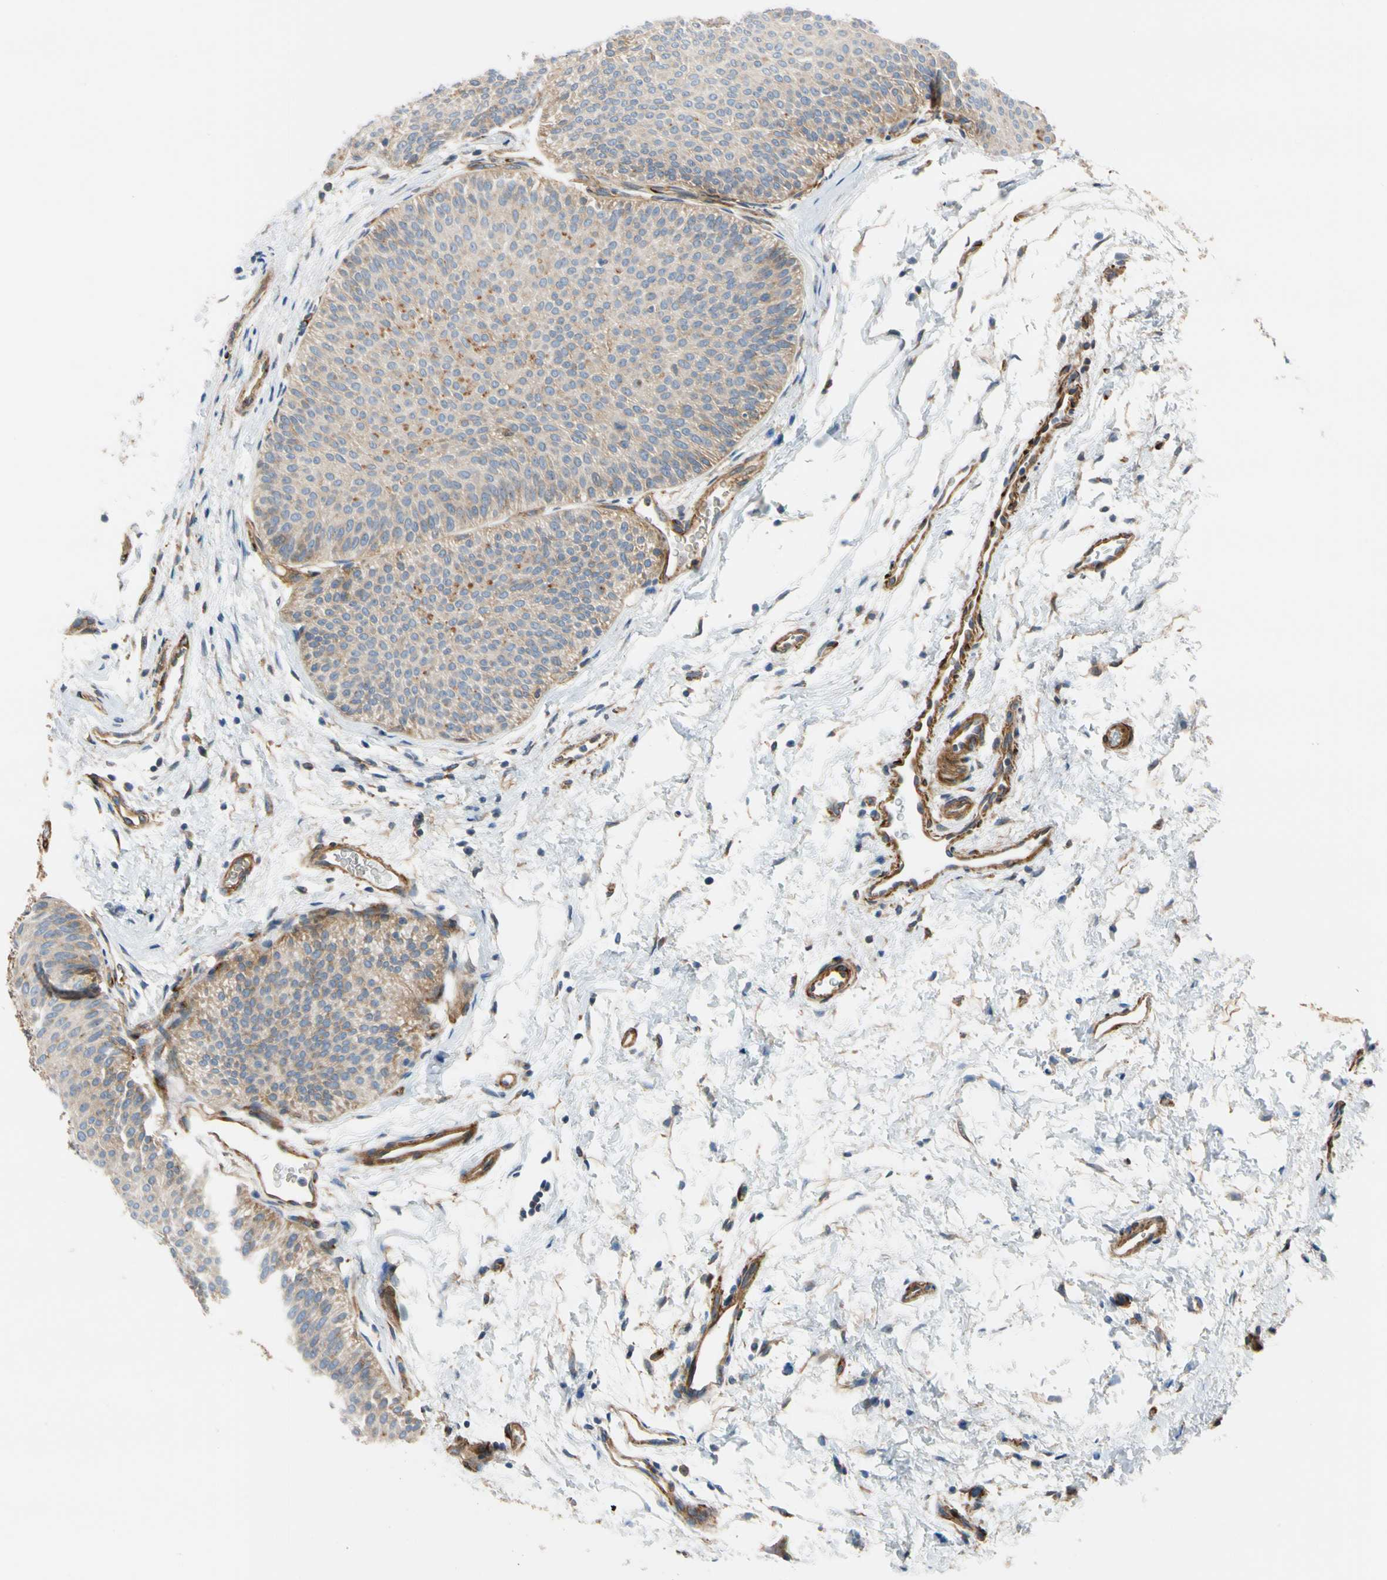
{"staining": {"intensity": "weak", "quantity": "<25%", "location": "cytoplasmic/membranous"}, "tissue": "urothelial cancer", "cell_type": "Tumor cells", "image_type": "cancer", "snomed": [{"axis": "morphology", "description": "Urothelial carcinoma, Low grade"}, {"axis": "topography", "description": "Urinary bladder"}], "caption": "Low-grade urothelial carcinoma was stained to show a protein in brown. There is no significant expression in tumor cells. (IHC, brightfield microscopy, high magnification).", "gene": "ENTREP3", "patient": {"sex": "female", "age": 60}}